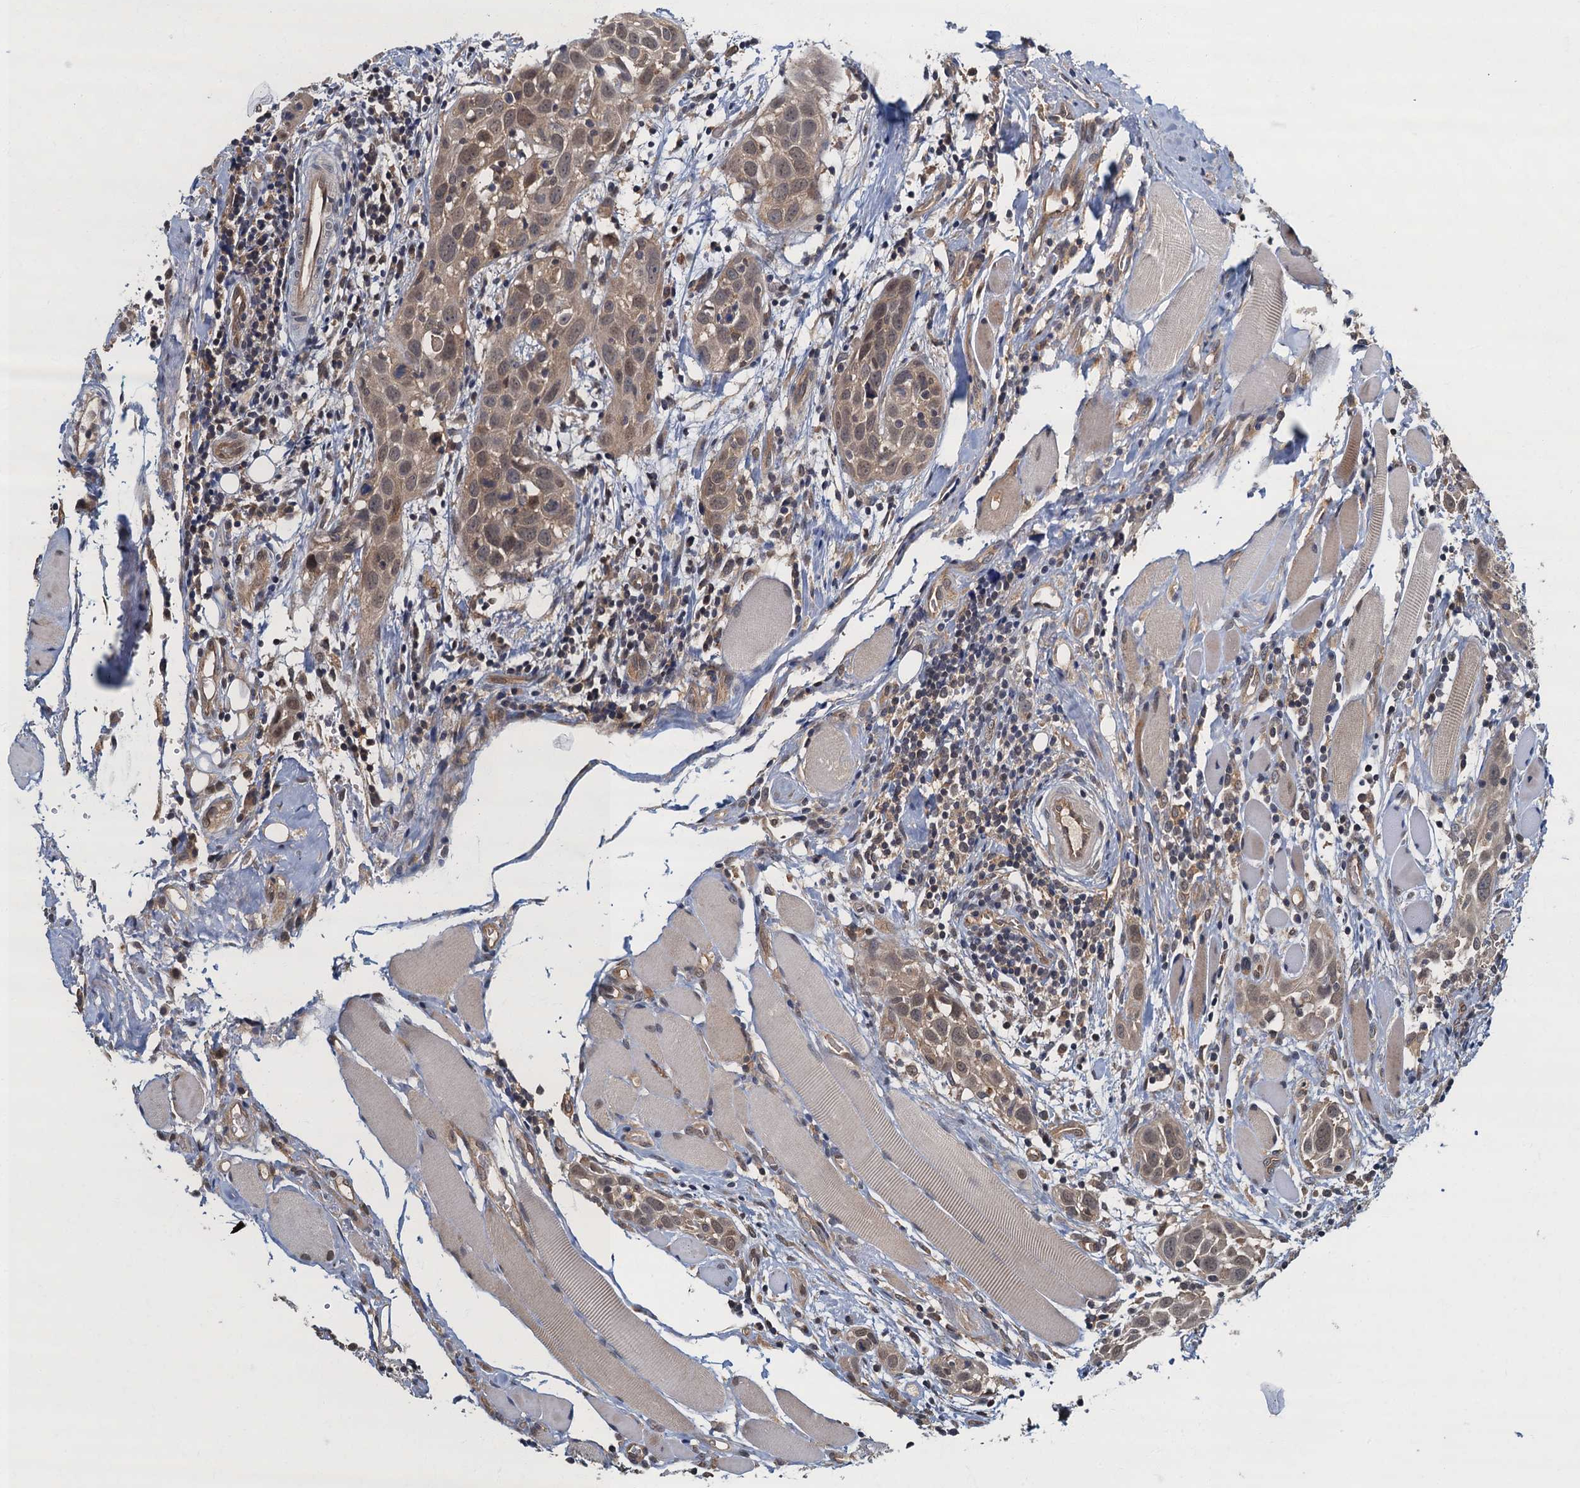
{"staining": {"intensity": "weak", "quantity": ">75%", "location": "cytoplasmic/membranous,nuclear"}, "tissue": "head and neck cancer", "cell_type": "Tumor cells", "image_type": "cancer", "snomed": [{"axis": "morphology", "description": "Squamous cell carcinoma, NOS"}, {"axis": "topography", "description": "Oral tissue"}, {"axis": "topography", "description": "Head-Neck"}], "caption": "Squamous cell carcinoma (head and neck) stained for a protein reveals weak cytoplasmic/membranous and nuclear positivity in tumor cells.", "gene": "TBCK", "patient": {"sex": "female", "age": 50}}